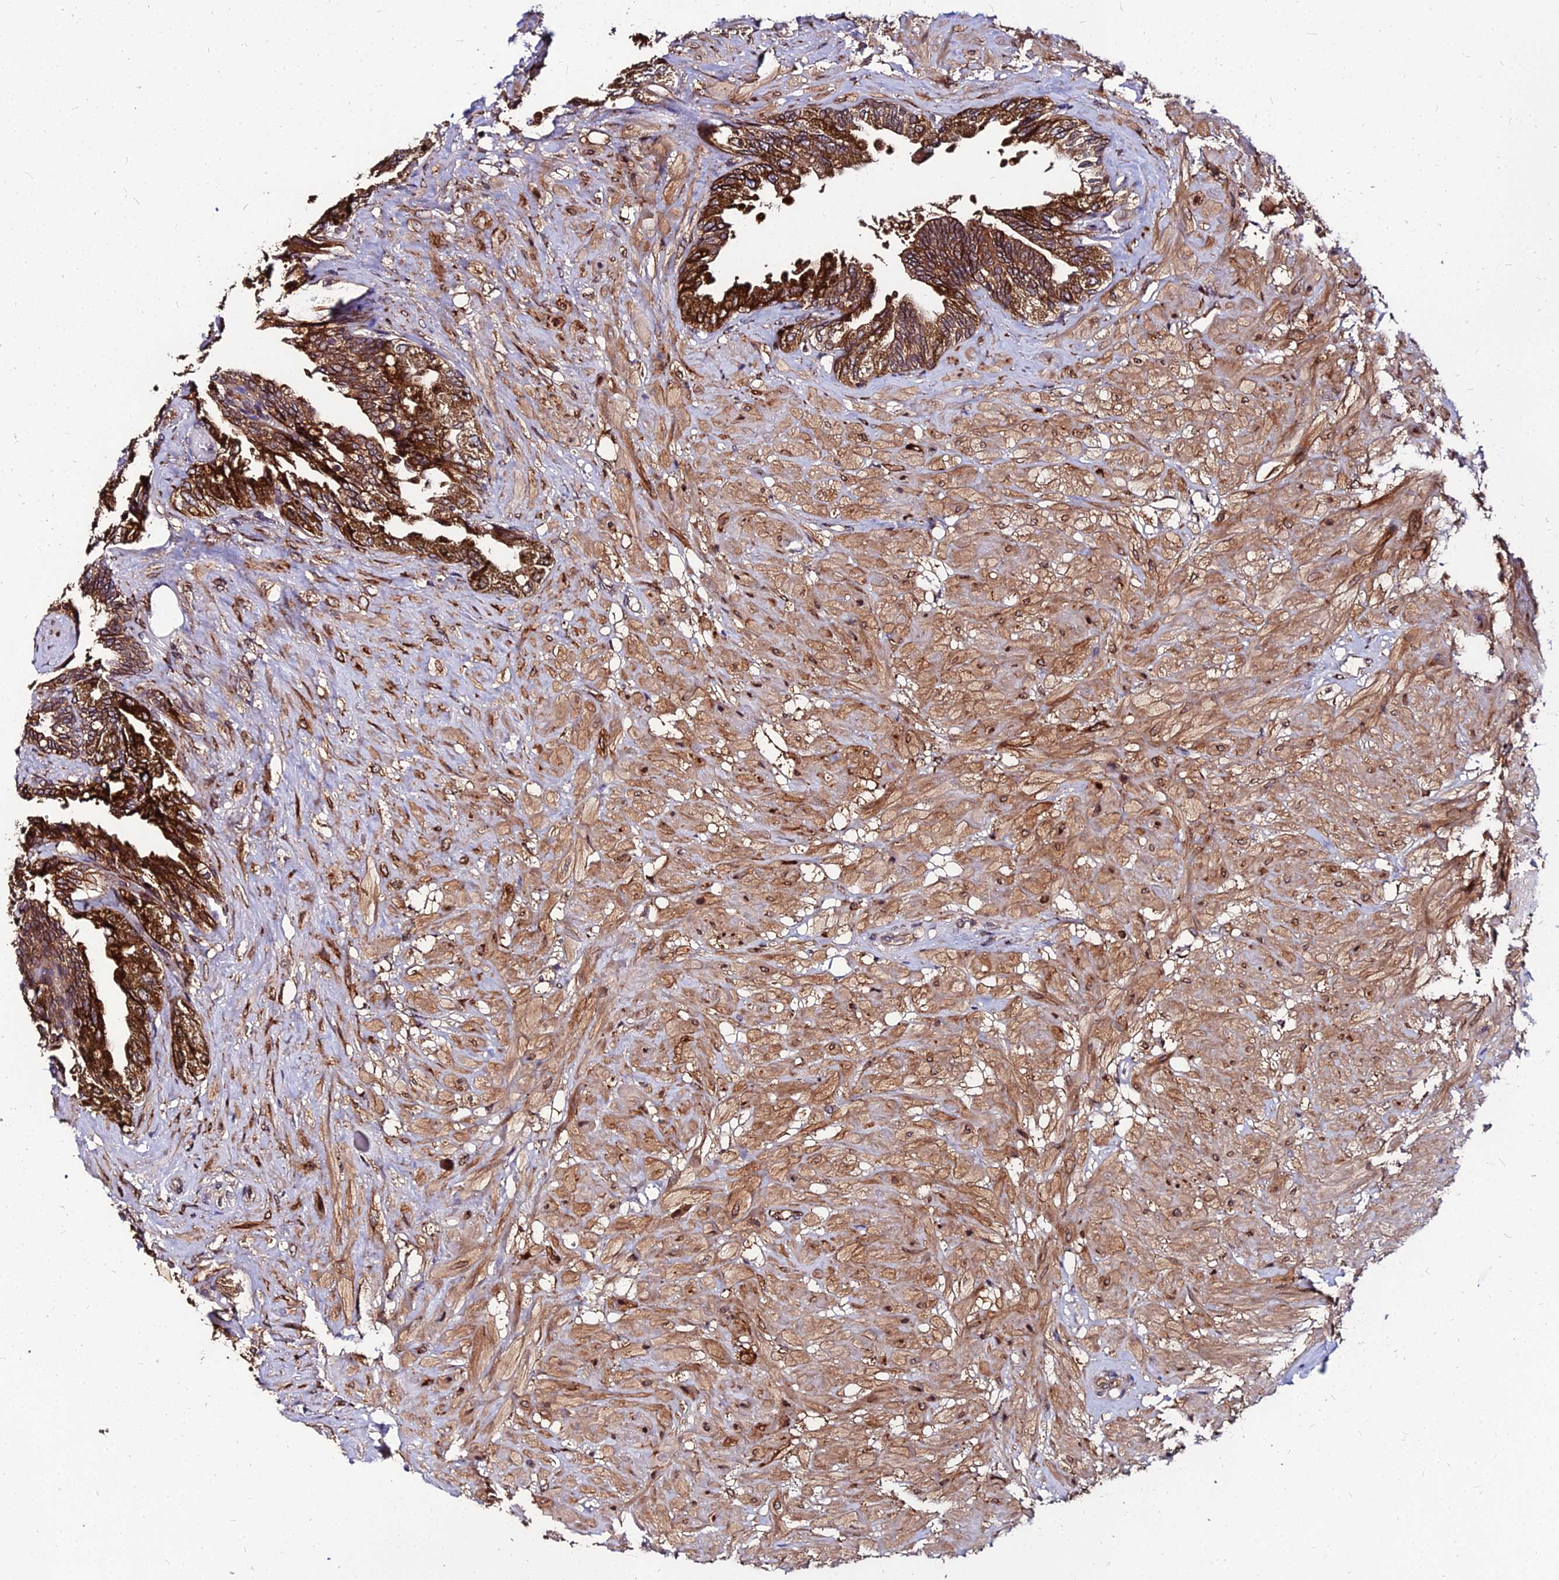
{"staining": {"intensity": "strong", "quantity": ">75%", "location": "cytoplasmic/membranous"}, "tissue": "seminal vesicle", "cell_type": "Glandular cells", "image_type": "normal", "snomed": [{"axis": "morphology", "description": "Normal tissue, NOS"}, {"axis": "topography", "description": "Seminal veicle"}, {"axis": "topography", "description": "Peripheral nerve tissue"}], "caption": "This micrograph shows normal seminal vesicle stained with IHC to label a protein in brown. The cytoplasmic/membranous of glandular cells show strong positivity for the protein. Nuclei are counter-stained blue.", "gene": "PDE4D", "patient": {"sex": "male", "age": 60}}